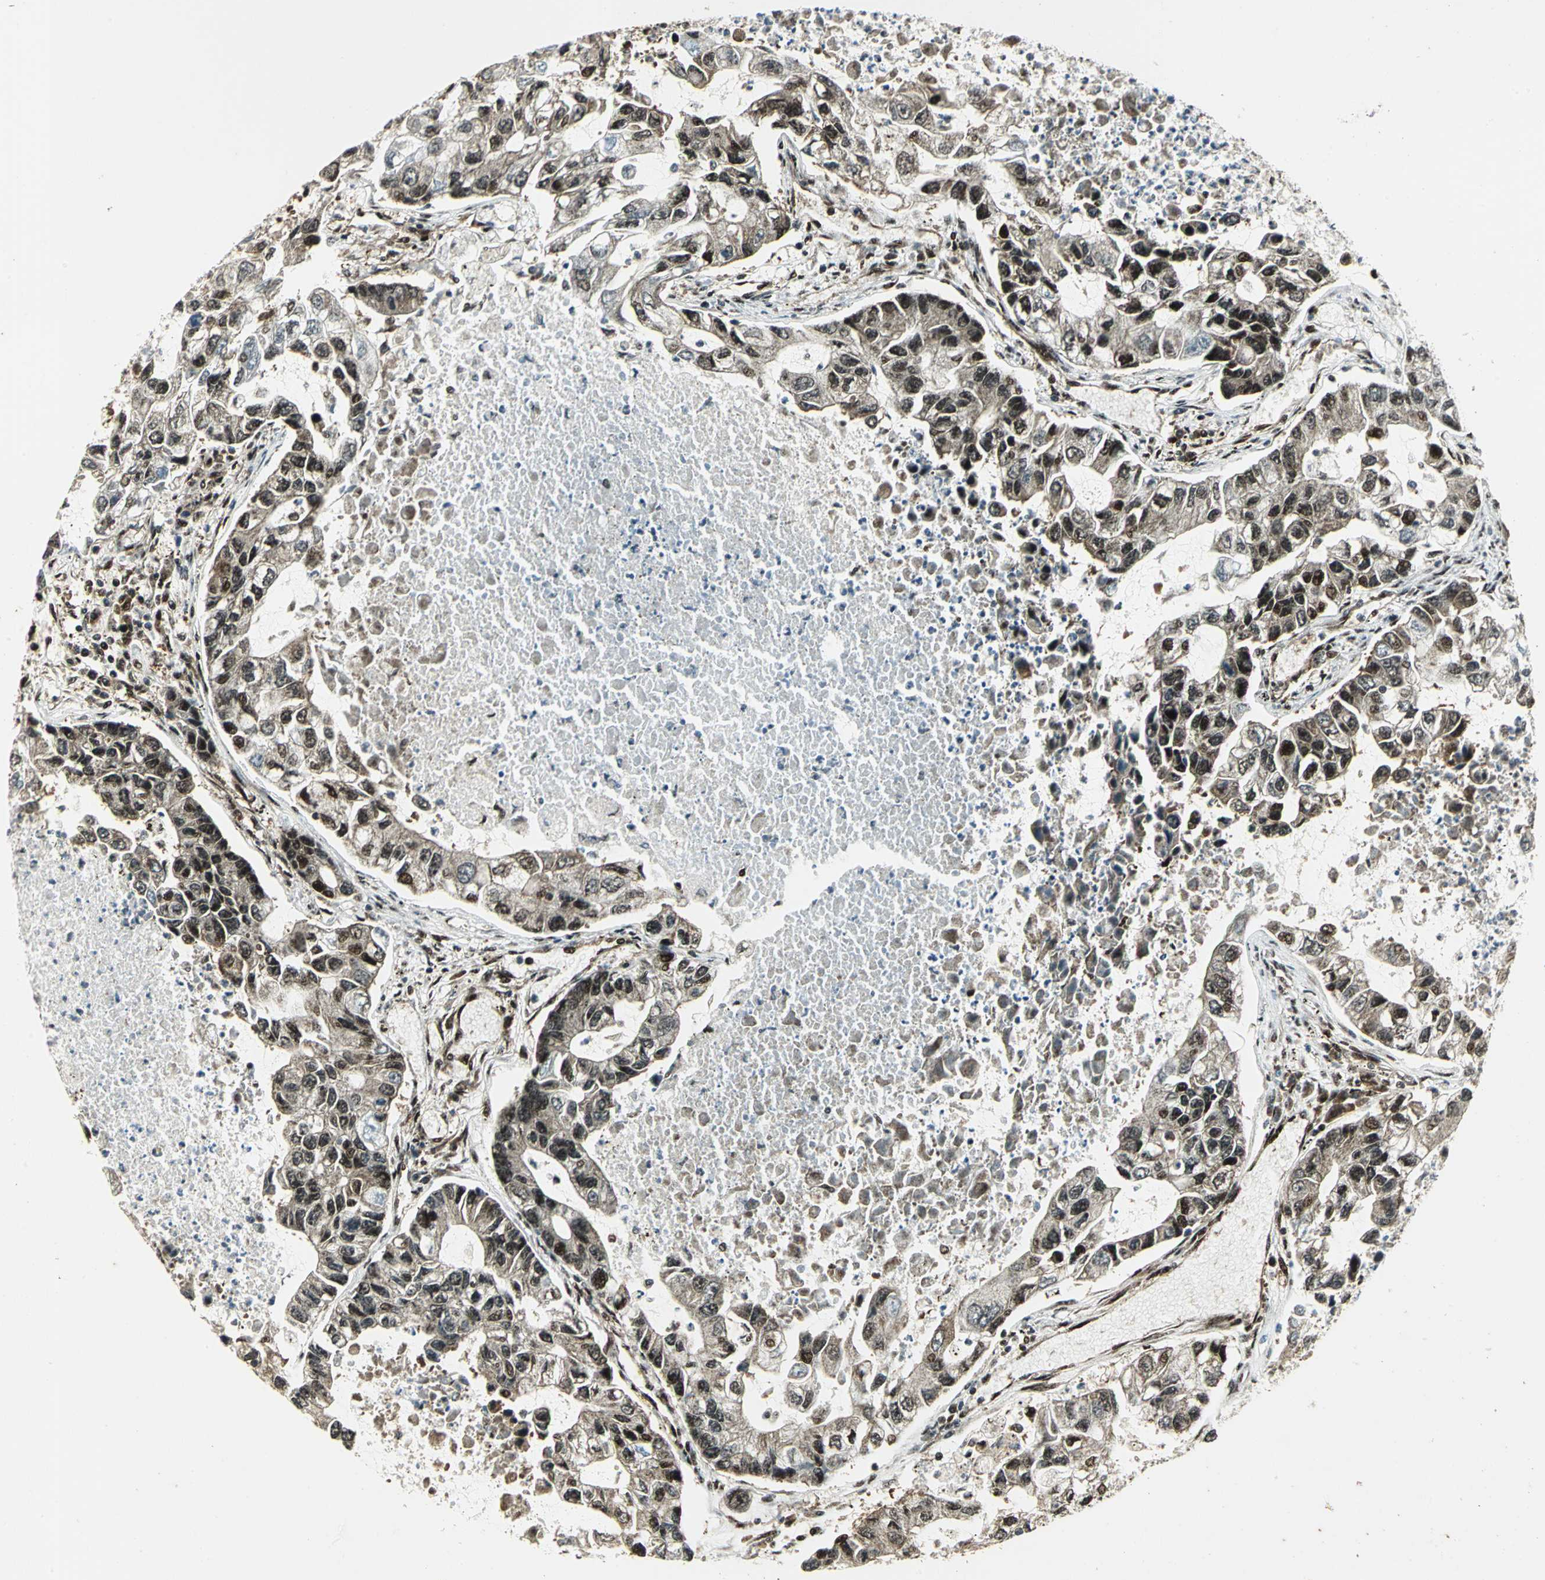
{"staining": {"intensity": "strong", "quantity": ">75%", "location": "cytoplasmic/membranous,nuclear"}, "tissue": "lung cancer", "cell_type": "Tumor cells", "image_type": "cancer", "snomed": [{"axis": "morphology", "description": "Adenocarcinoma, NOS"}, {"axis": "topography", "description": "Lung"}], "caption": "Human lung cancer stained with a brown dye reveals strong cytoplasmic/membranous and nuclear positive expression in approximately >75% of tumor cells.", "gene": "COPS5", "patient": {"sex": "female", "age": 51}}